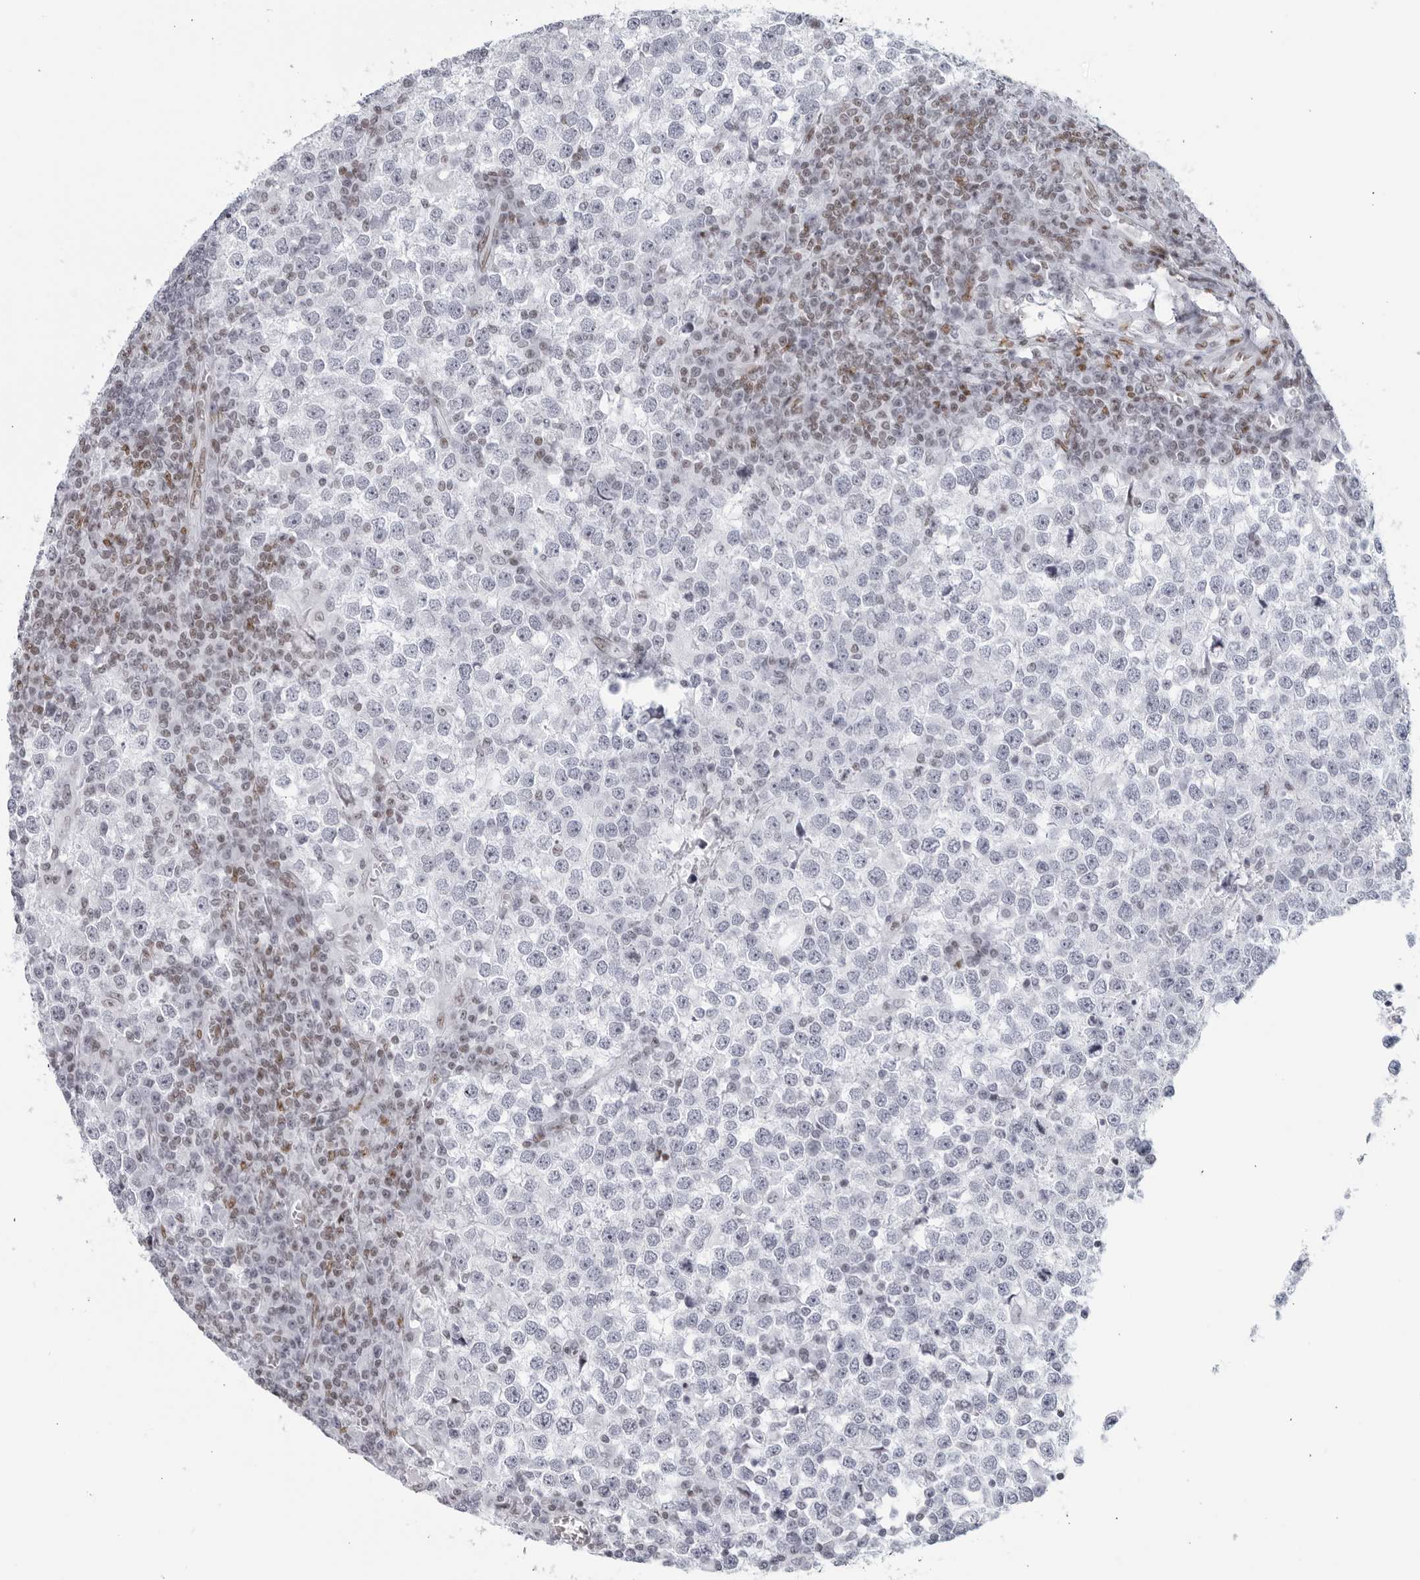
{"staining": {"intensity": "negative", "quantity": "none", "location": "none"}, "tissue": "testis cancer", "cell_type": "Tumor cells", "image_type": "cancer", "snomed": [{"axis": "morphology", "description": "Seminoma, NOS"}, {"axis": "topography", "description": "Testis"}], "caption": "Micrograph shows no protein expression in tumor cells of testis cancer (seminoma) tissue. (DAB (3,3'-diaminobenzidine) immunohistochemistry visualized using brightfield microscopy, high magnification).", "gene": "HP1BP3", "patient": {"sex": "male", "age": 65}}